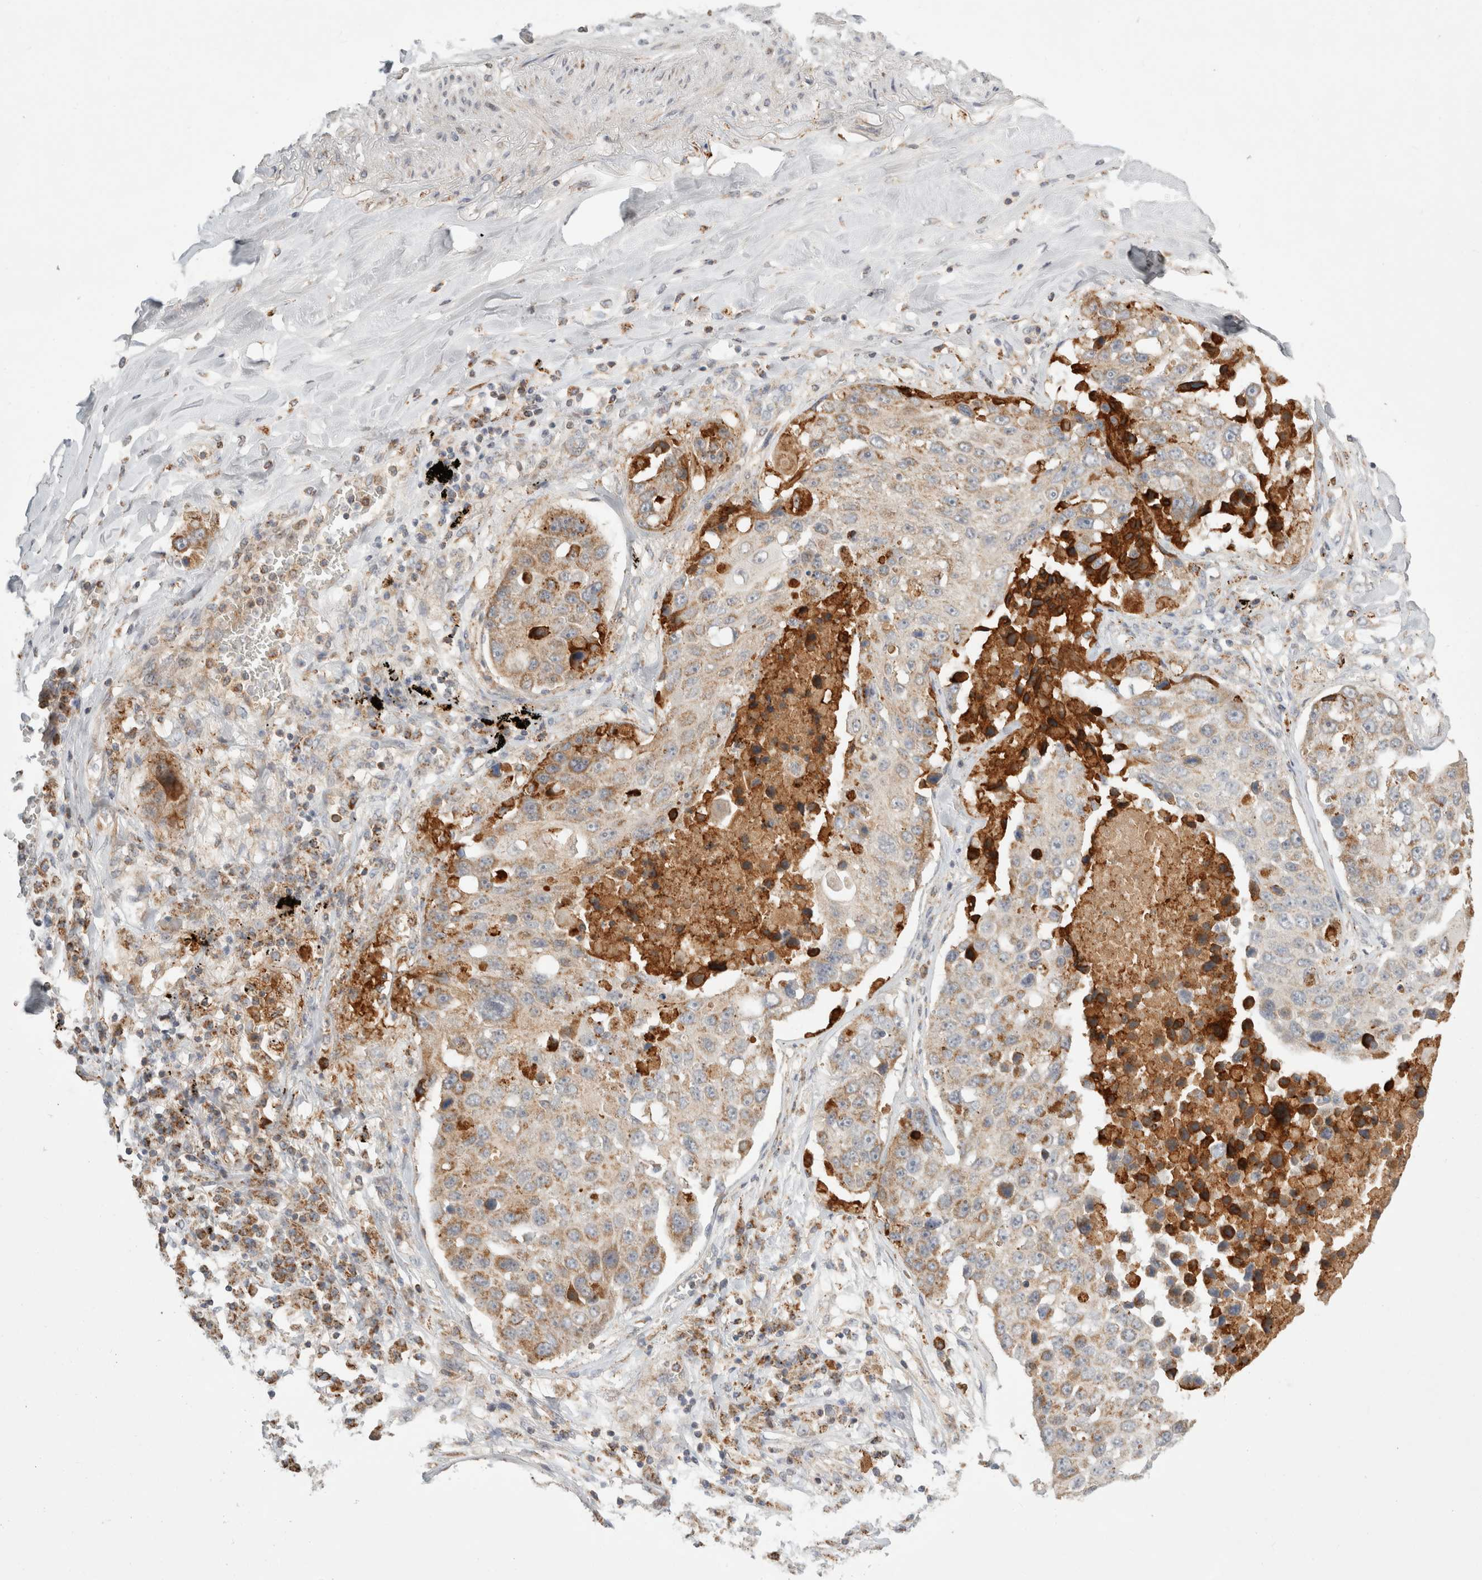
{"staining": {"intensity": "moderate", "quantity": "<25%", "location": "cytoplasmic/membranous"}, "tissue": "lung cancer", "cell_type": "Tumor cells", "image_type": "cancer", "snomed": [{"axis": "morphology", "description": "Squamous cell carcinoma, NOS"}, {"axis": "topography", "description": "Lung"}], "caption": "Tumor cells display low levels of moderate cytoplasmic/membranous staining in approximately <25% of cells in lung squamous cell carcinoma.", "gene": "HROB", "patient": {"sex": "male", "age": 61}}